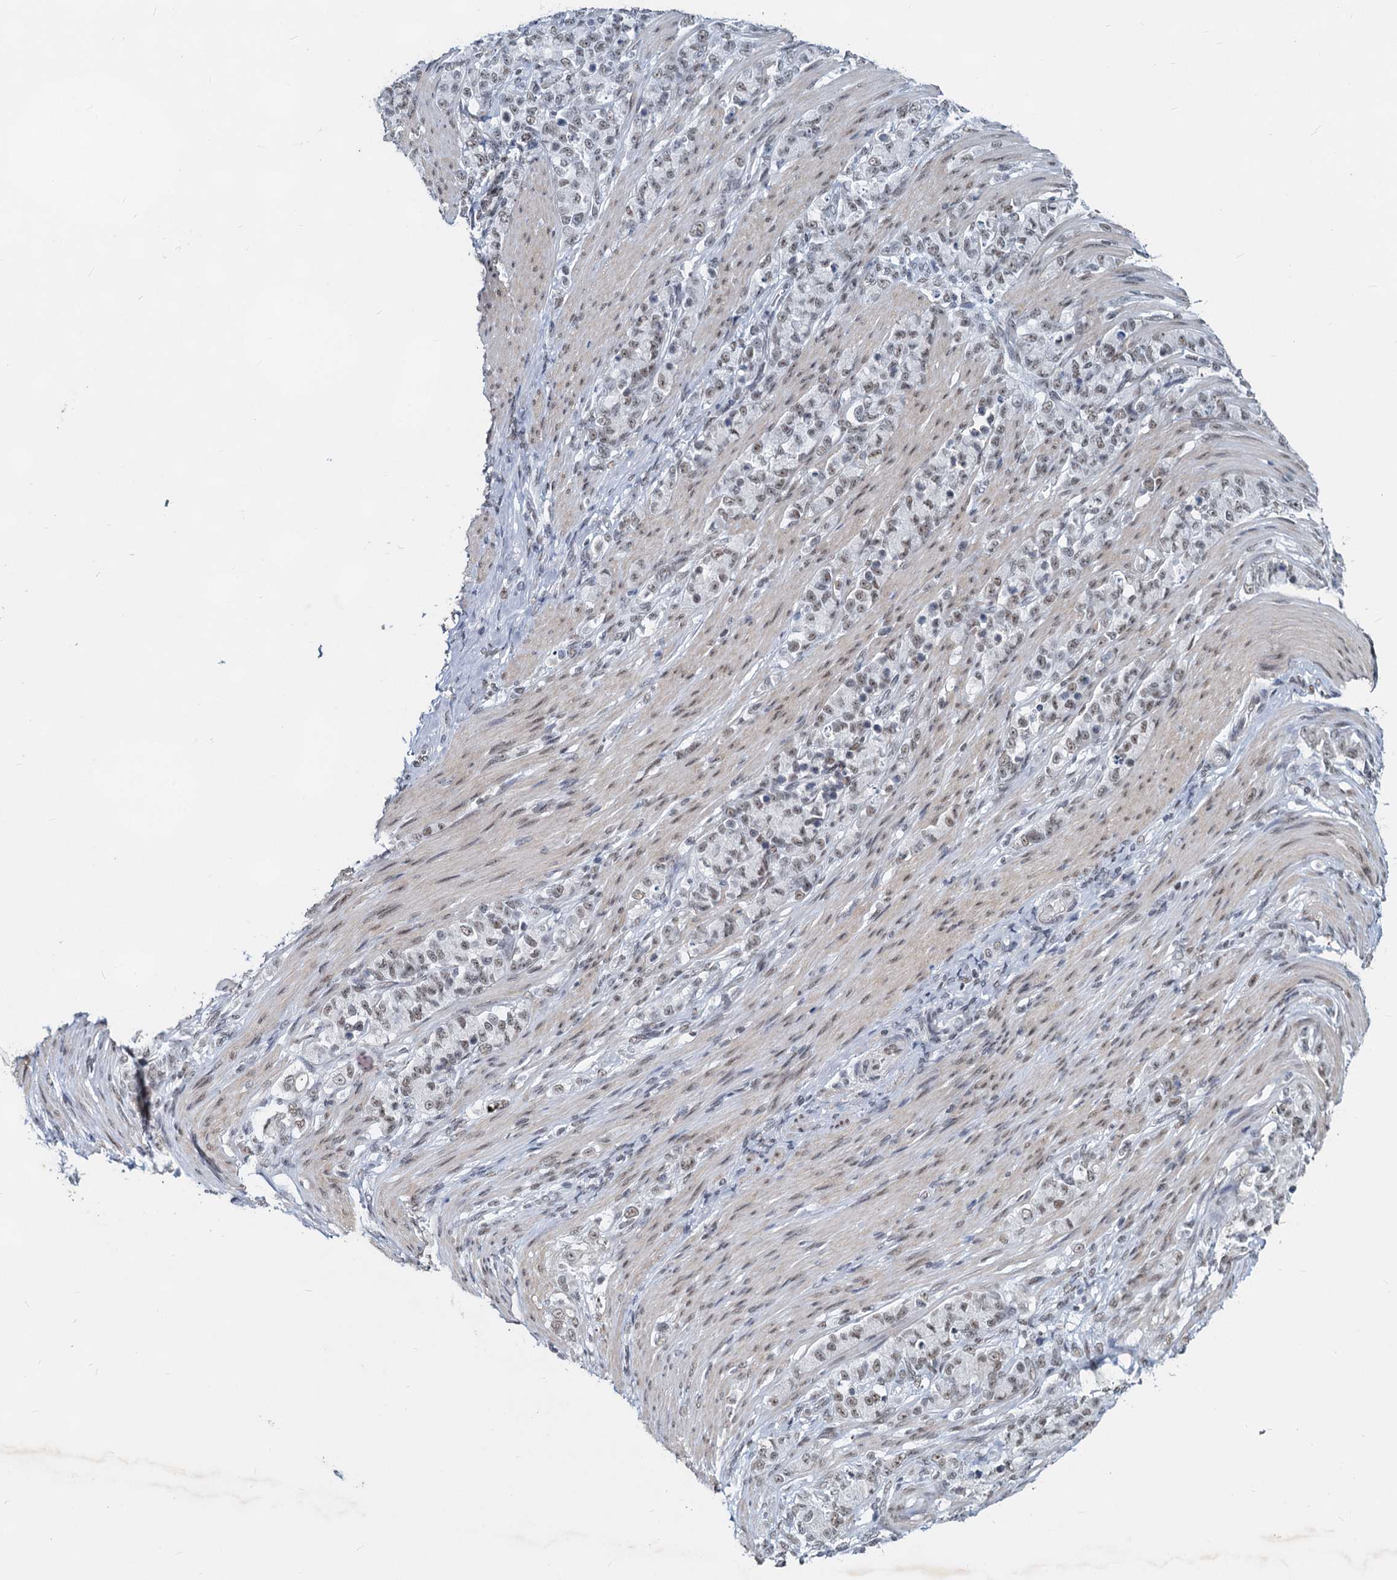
{"staining": {"intensity": "weak", "quantity": "25%-75%", "location": "nuclear"}, "tissue": "stomach cancer", "cell_type": "Tumor cells", "image_type": "cancer", "snomed": [{"axis": "morphology", "description": "Adenocarcinoma, NOS"}, {"axis": "topography", "description": "Stomach"}], "caption": "Brown immunohistochemical staining in human stomach cancer demonstrates weak nuclear staining in approximately 25%-75% of tumor cells. Using DAB (brown) and hematoxylin (blue) stains, captured at high magnification using brightfield microscopy.", "gene": "METTL14", "patient": {"sex": "female", "age": 79}}